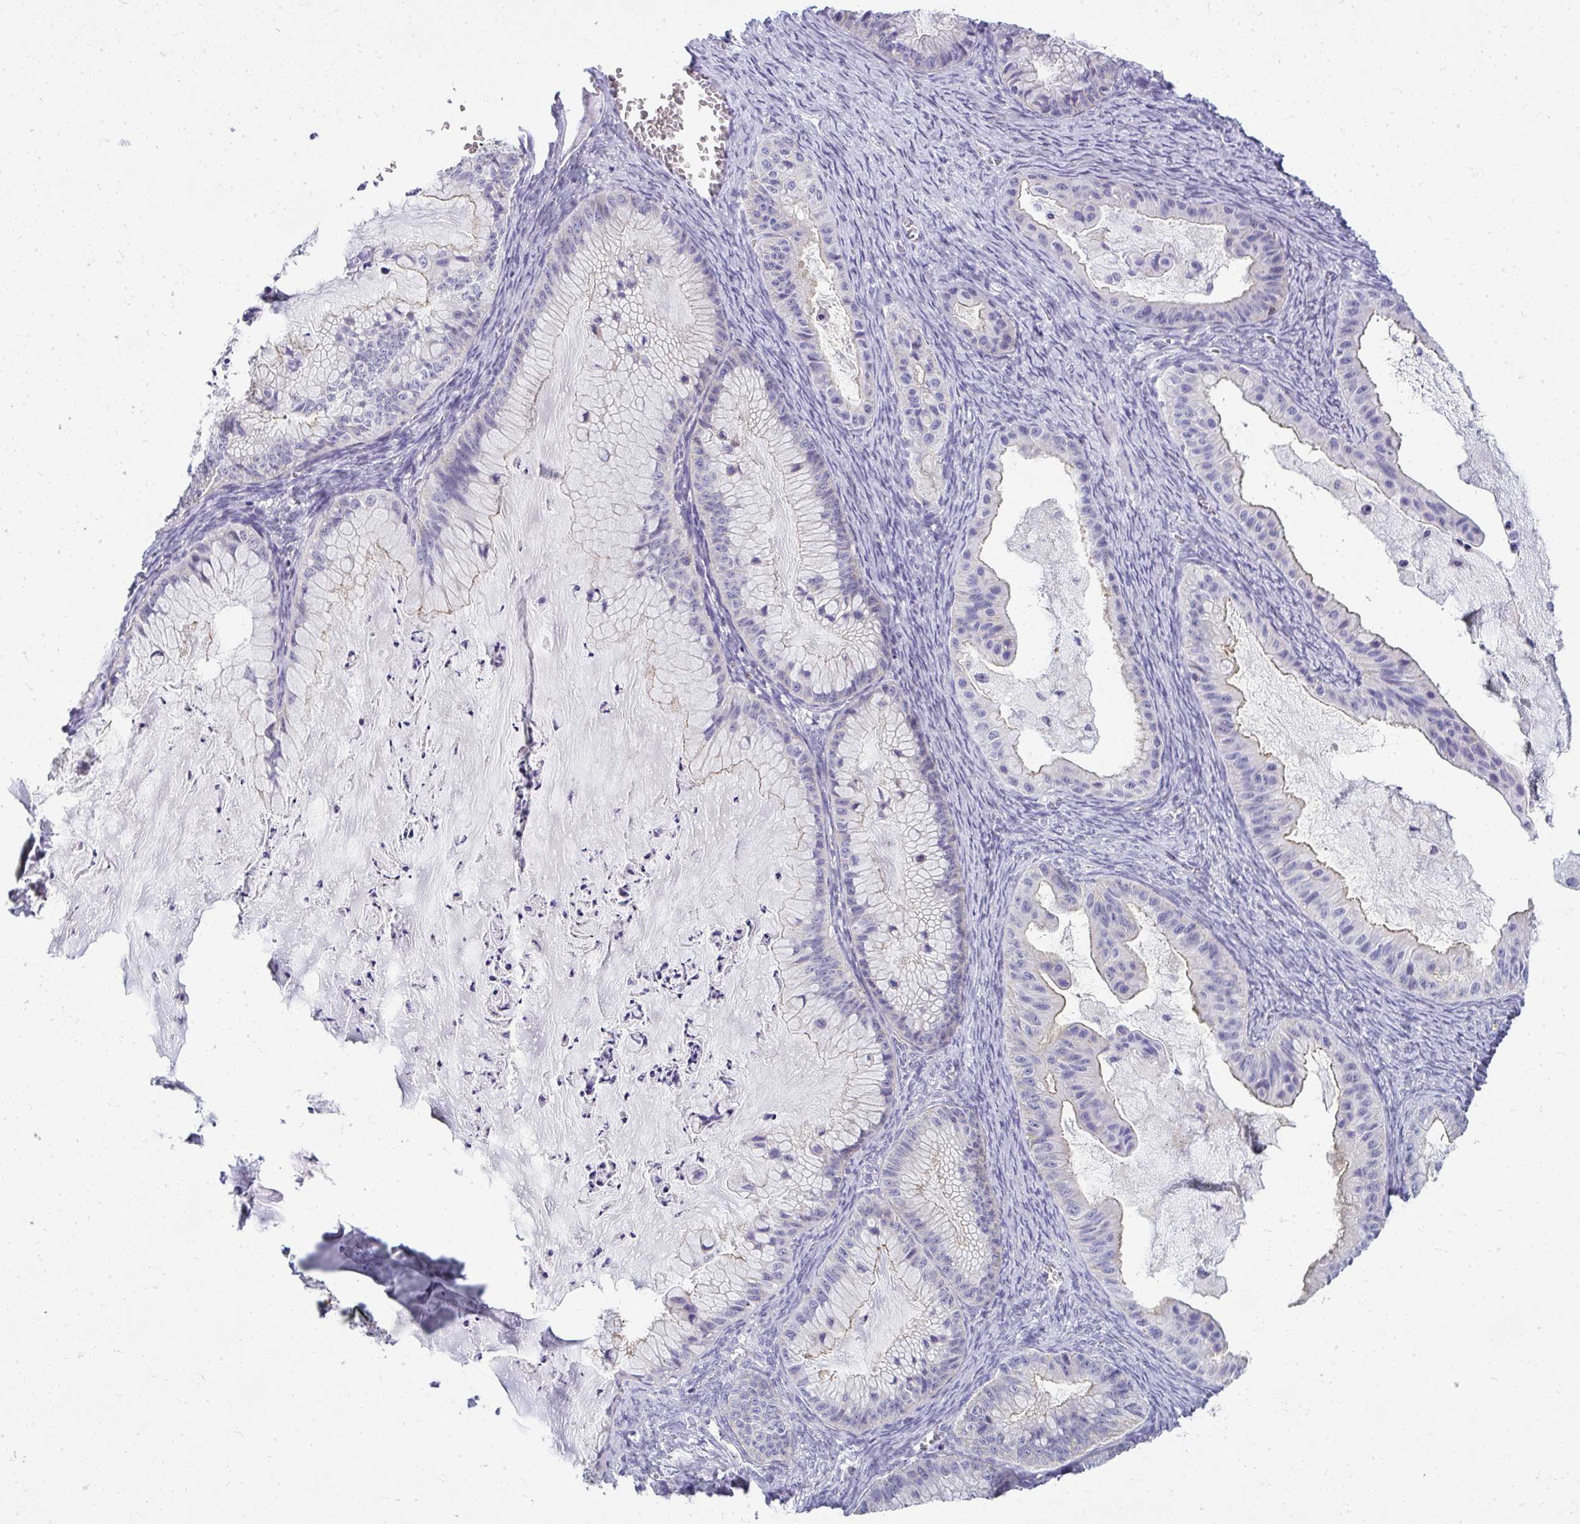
{"staining": {"intensity": "negative", "quantity": "none", "location": "none"}, "tissue": "ovarian cancer", "cell_type": "Tumor cells", "image_type": "cancer", "snomed": [{"axis": "morphology", "description": "Cystadenocarcinoma, mucinous, NOS"}, {"axis": "topography", "description": "Ovary"}], "caption": "This is an immunohistochemistry (IHC) image of human ovarian mucinous cystadenocarcinoma. There is no staining in tumor cells.", "gene": "VPS4B", "patient": {"sex": "female", "age": 72}}